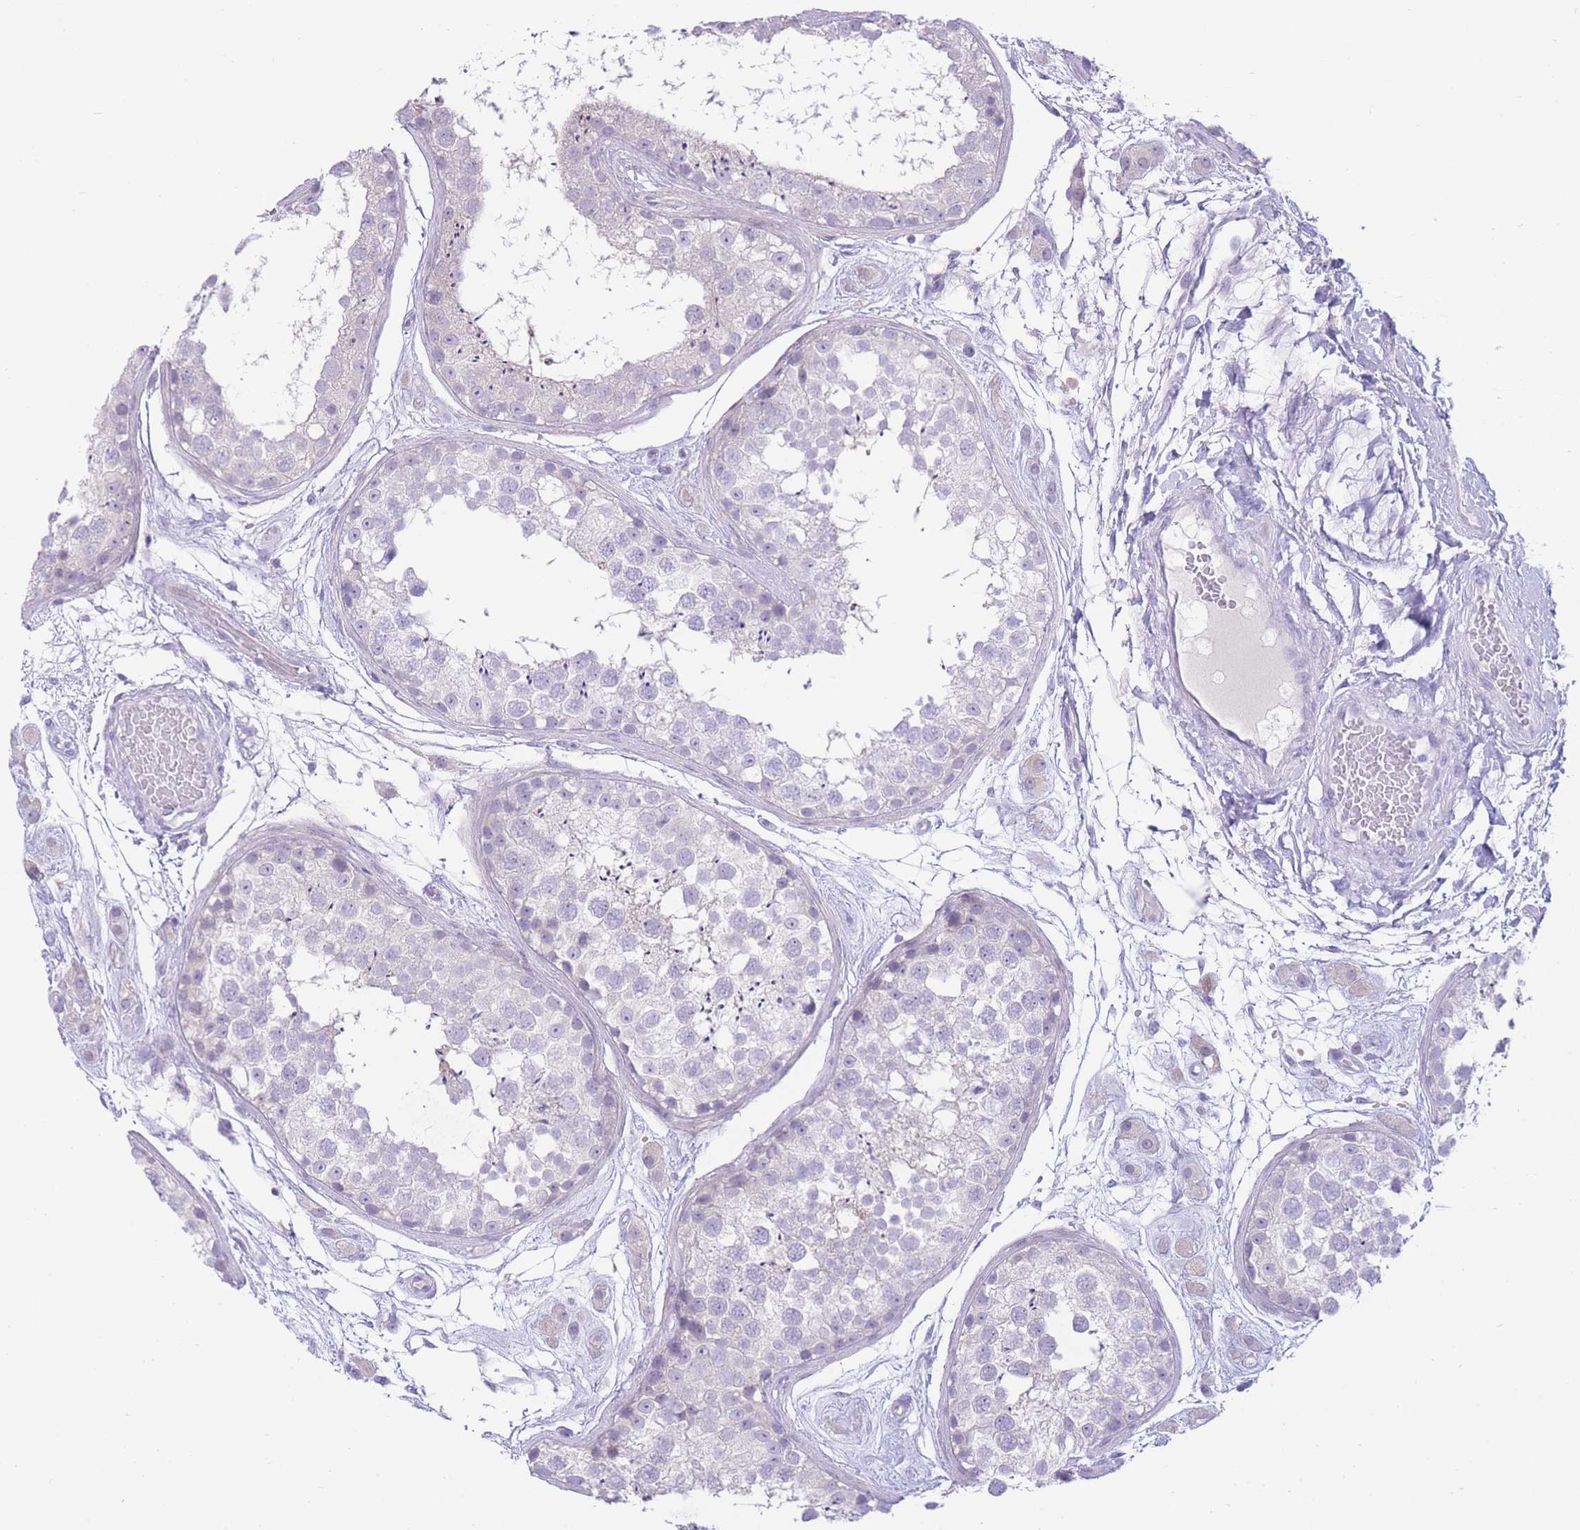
{"staining": {"intensity": "negative", "quantity": "none", "location": "none"}, "tissue": "testis", "cell_type": "Cells in seminiferous ducts", "image_type": "normal", "snomed": [{"axis": "morphology", "description": "Normal tissue, NOS"}, {"axis": "topography", "description": "Testis"}], "caption": "Immunohistochemistry (IHC) histopathology image of benign testis: human testis stained with DAB reveals no significant protein staining in cells in seminiferous ducts. (DAB IHC visualized using brightfield microscopy, high magnification).", "gene": "ZNF212", "patient": {"sex": "male", "age": 25}}